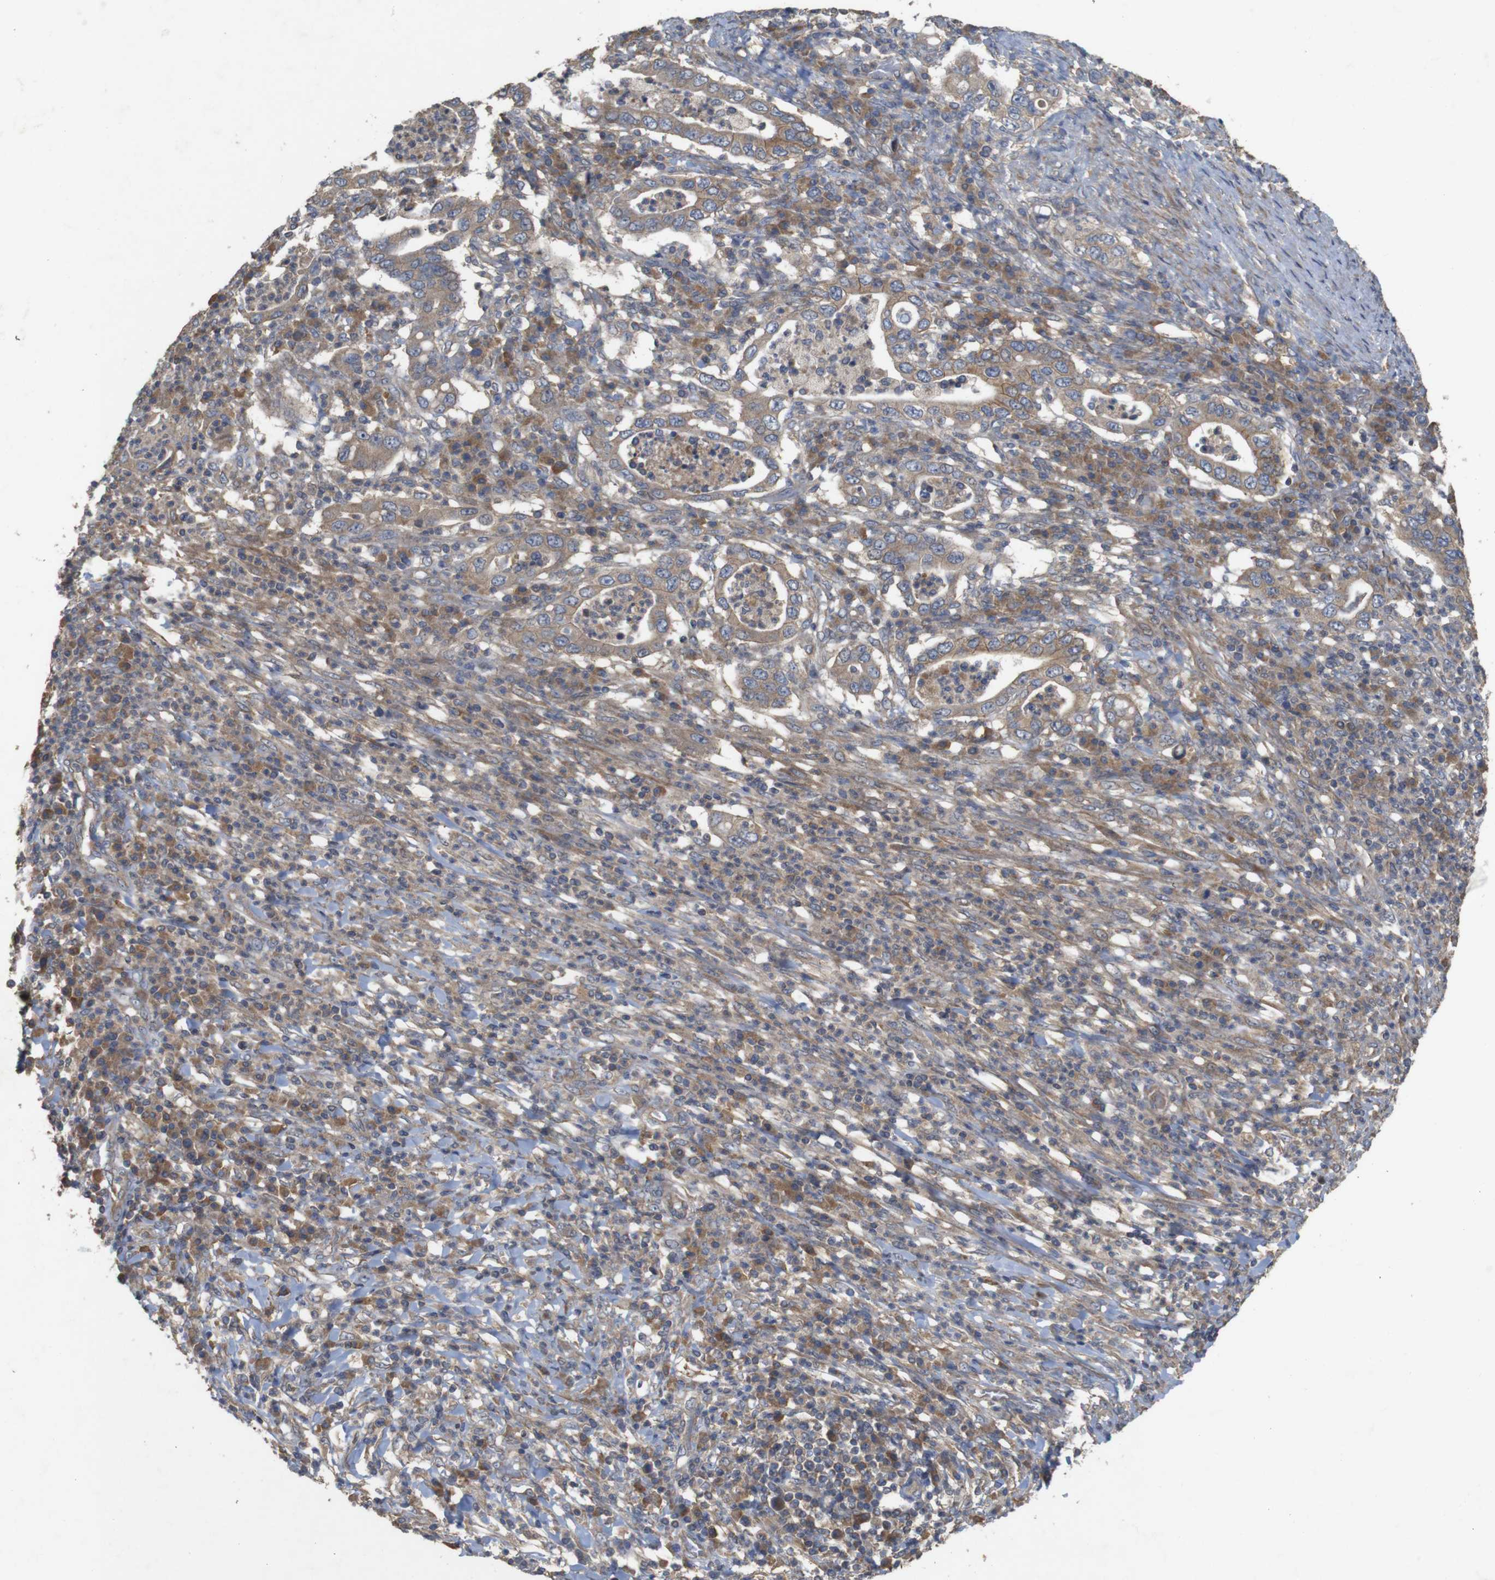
{"staining": {"intensity": "moderate", "quantity": ">75%", "location": "cytoplasmic/membranous"}, "tissue": "stomach cancer", "cell_type": "Tumor cells", "image_type": "cancer", "snomed": [{"axis": "morphology", "description": "Normal tissue, NOS"}, {"axis": "morphology", "description": "Adenocarcinoma, NOS"}, {"axis": "topography", "description": "Esophagus"}, {"axis": "topography", "description": "Stomach, upper"}, {"axis": "topography", "description": "Peripheral nerve tissue"}], "caption": "Immunohistochemistry (IHC) (DAB (3,3'-diaminobenzidine)) staining of stomach cancer demonstrates moderate cytoplasmic/membranous protein positivity in approximately >75% of tumor cells.", "gene": "KCNS3", "patient": {"sex": "male", "age": 62}}